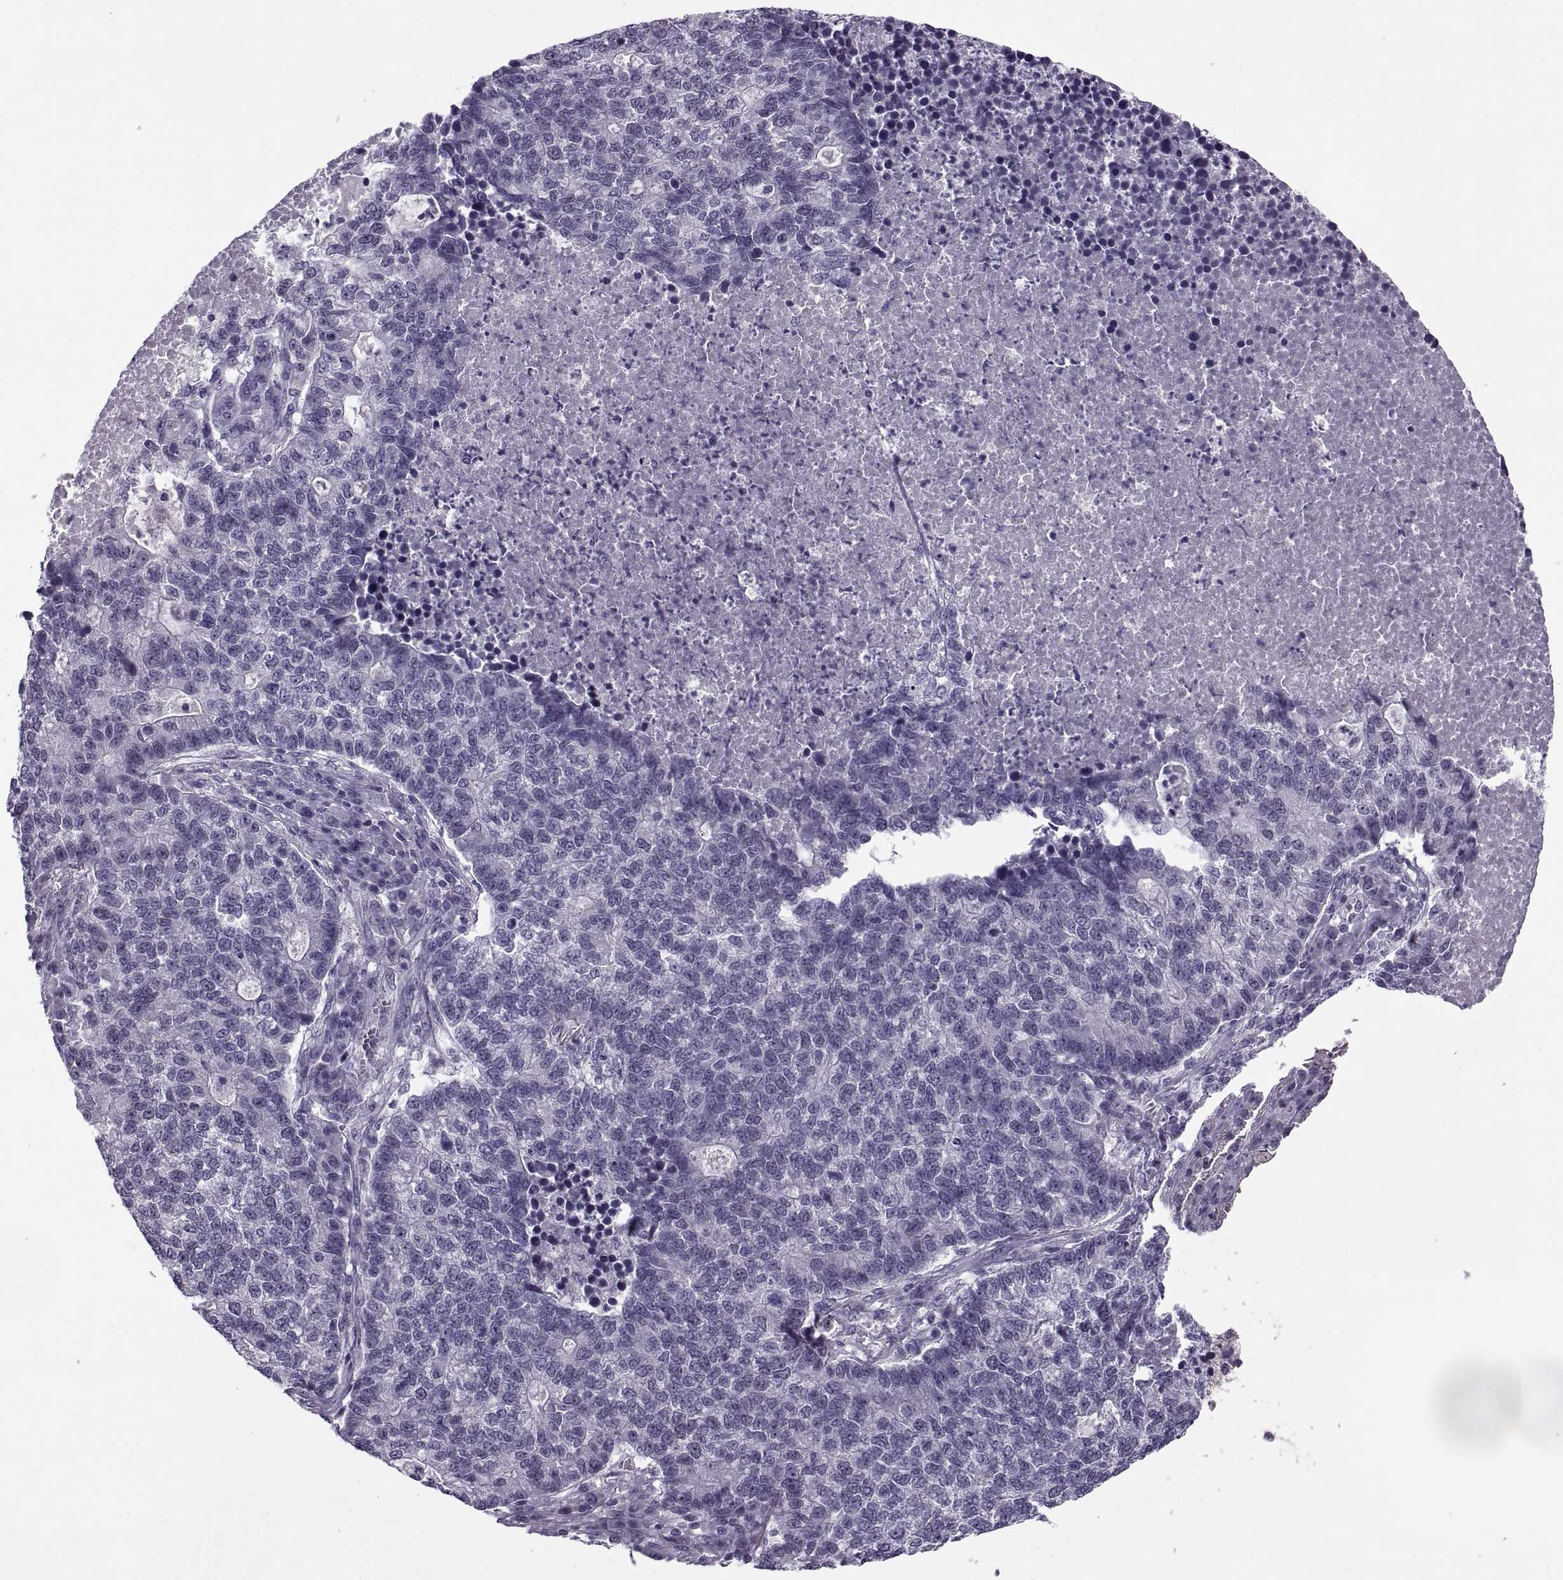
{"staining": {"intensity": "negative", "quantity": "none", "location": "none"}, "tissue": "lung cancer", "cell_type": "Tumor cells", "image_type": "cancer", "snomed": [{"axis": "morphology", "description": "Adenocarcinoma, NOS"}, {"axis": "topography", "description": "Lung"}], "caption": "This is an immunohistochemistry micrograph of adenocarcinoma (lung). There is no expression in tumor cells.", "gene": "MAGEB1", "patient": {"sex": "male", "age": 57}}